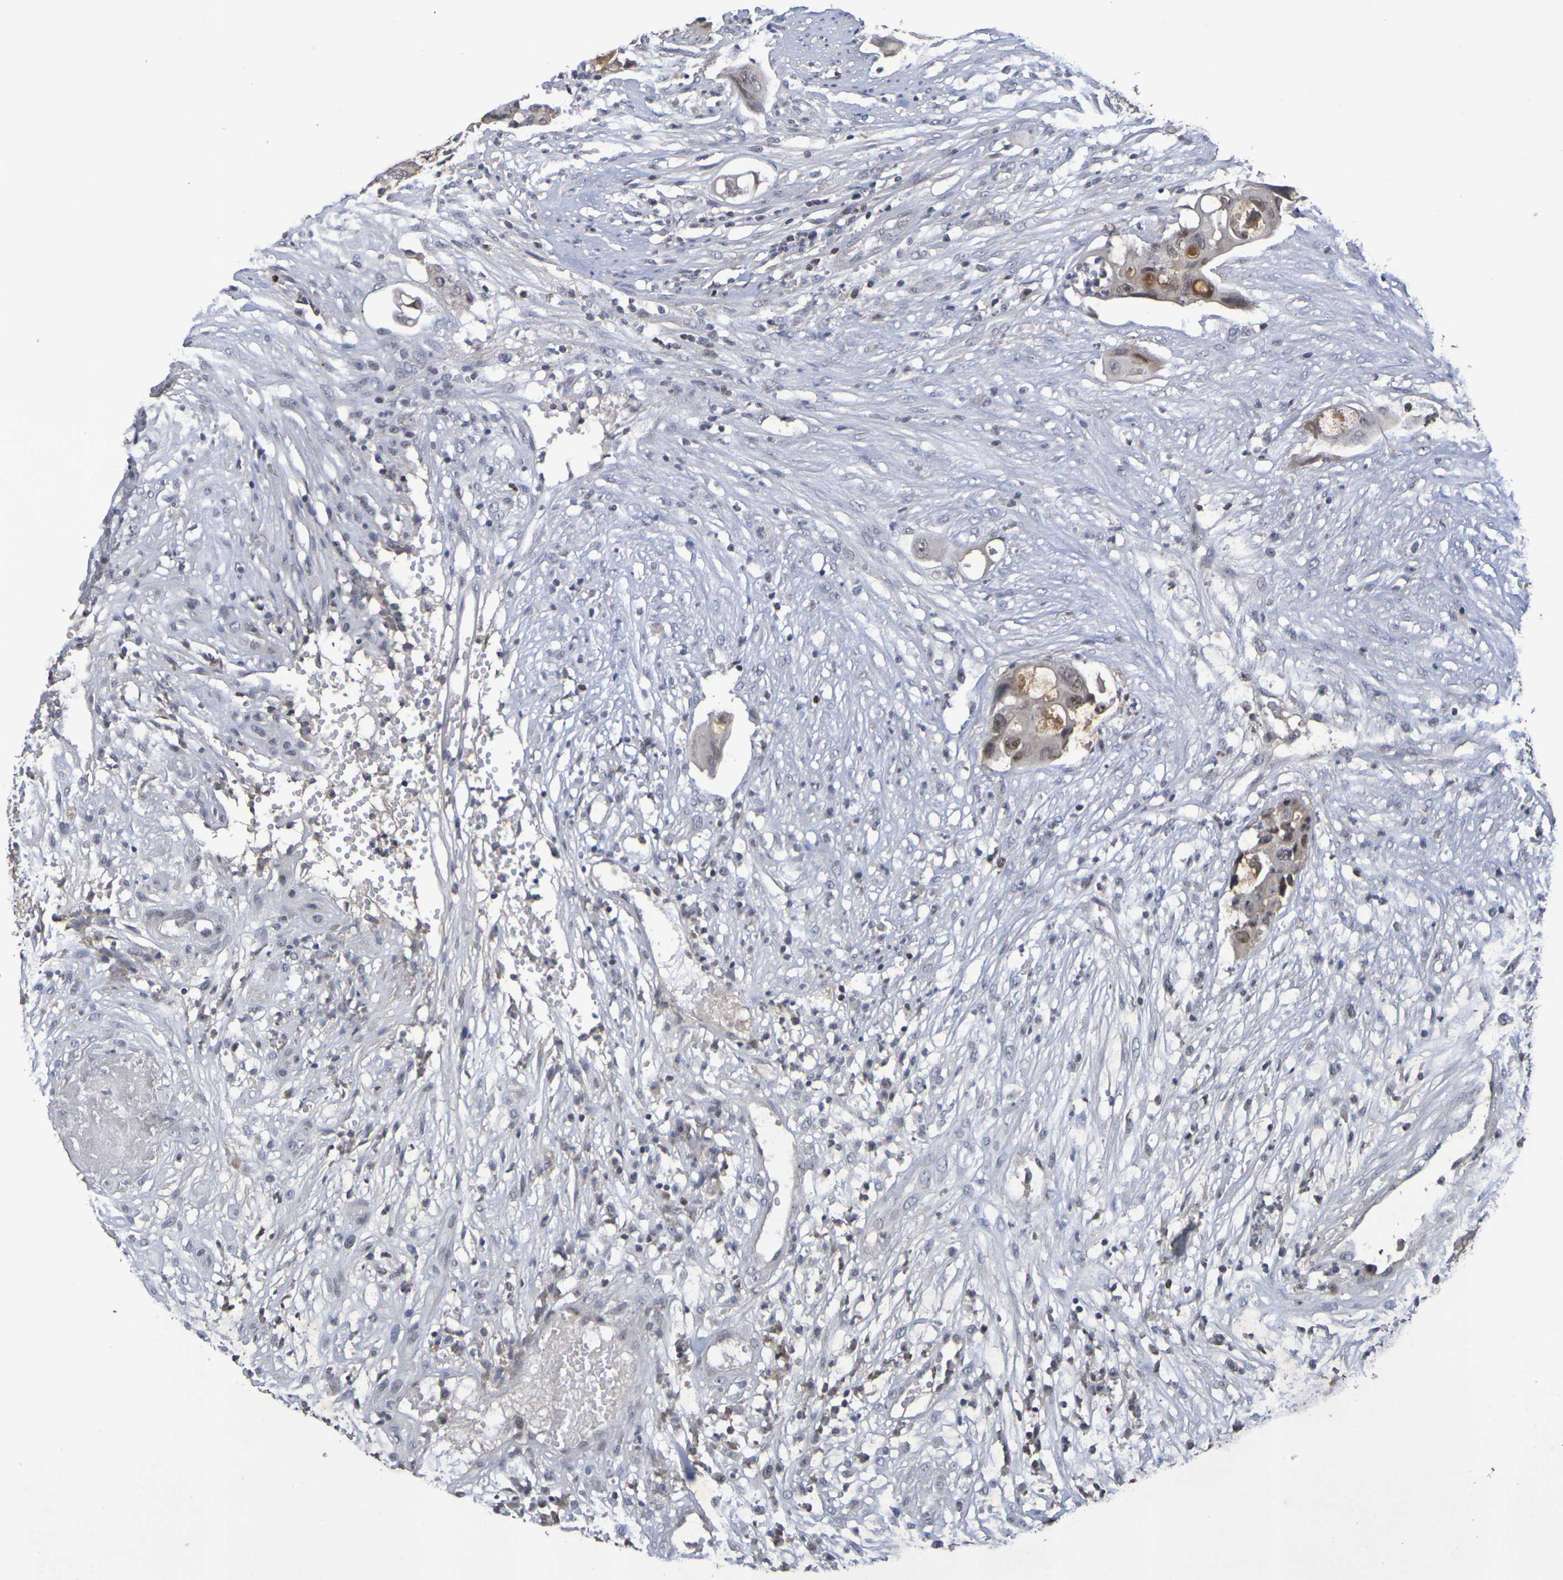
{"staining": {"intensity": "moderate", "quantity": ">75%", "location": "cytoplasmic/membranous,nuclear"}, "tissue": "colorectal cancer", "cell_type": "Tumor cells", "image_type": "cancer", "snomed": [{"axis": "morphology", "description": "Adenocarcinoma, NOS"}, {"axis": "topography", "description": "Colon"}], "caption": "Protein expression analysis of colorectal cancer (adenocarcinoma) exhibits moderate cytoplasmic/membranous and nuclear staining in approximately >75% of tumor cells.", "gene": "TERF2", "patient": {"sex": "female", "age": 57}}